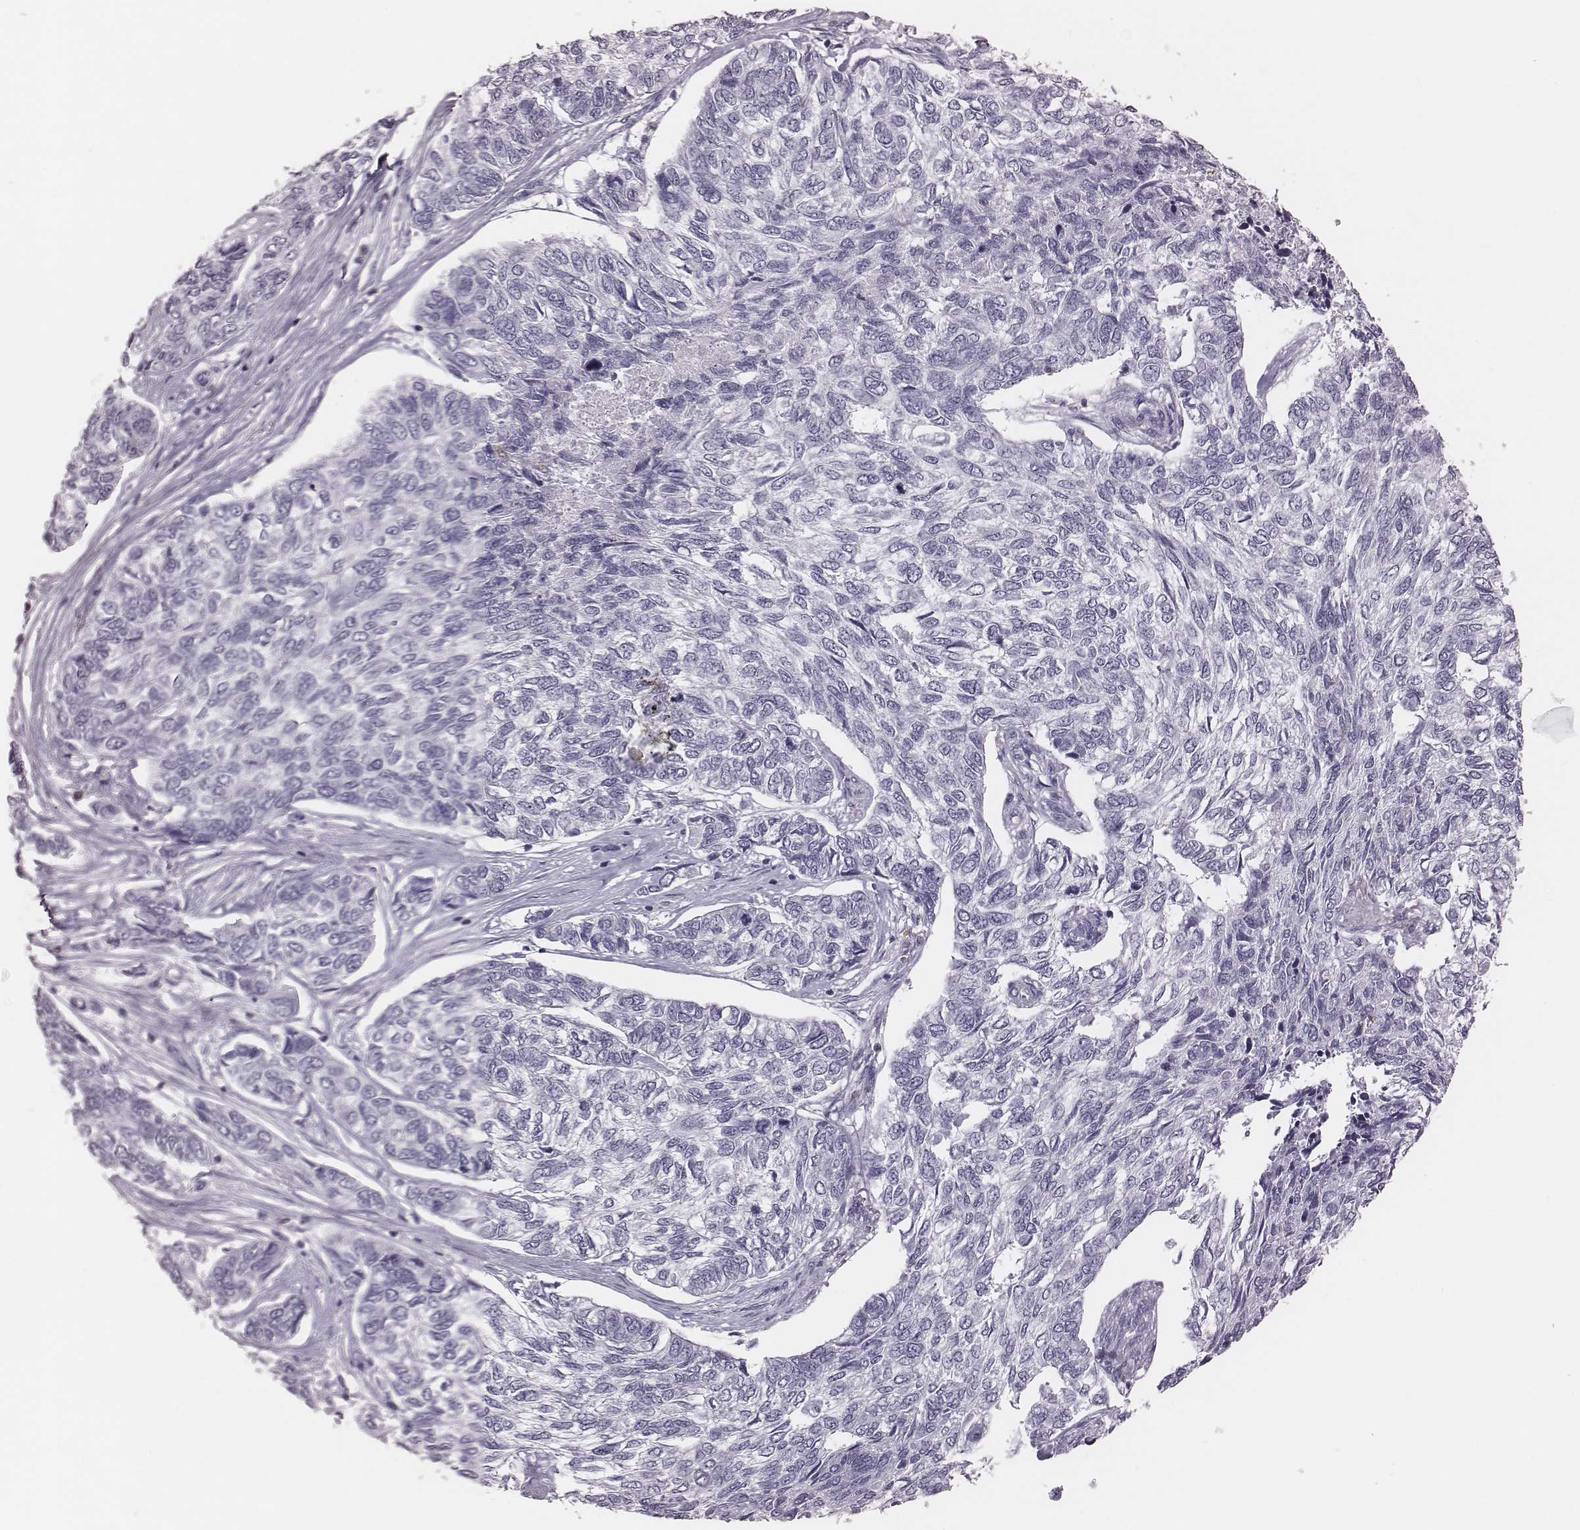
{"staining": {"intensity": "negative", "quantity": "none", "location": "none"}, "tissue": "skin cancer", "cell_type": "Tumor cells", "image_type": "cancer", "snomed": [{"axis": "morphology", "description": "Basal cell carcinoma"}, {"axis": "topography", "description": "Skin"}], "caption": "Tumor cells show no significant protein staining in basal cell carcinoma (skin).", "gene": "ZNF365", "patient": {"sex": "female", "age": 65}}